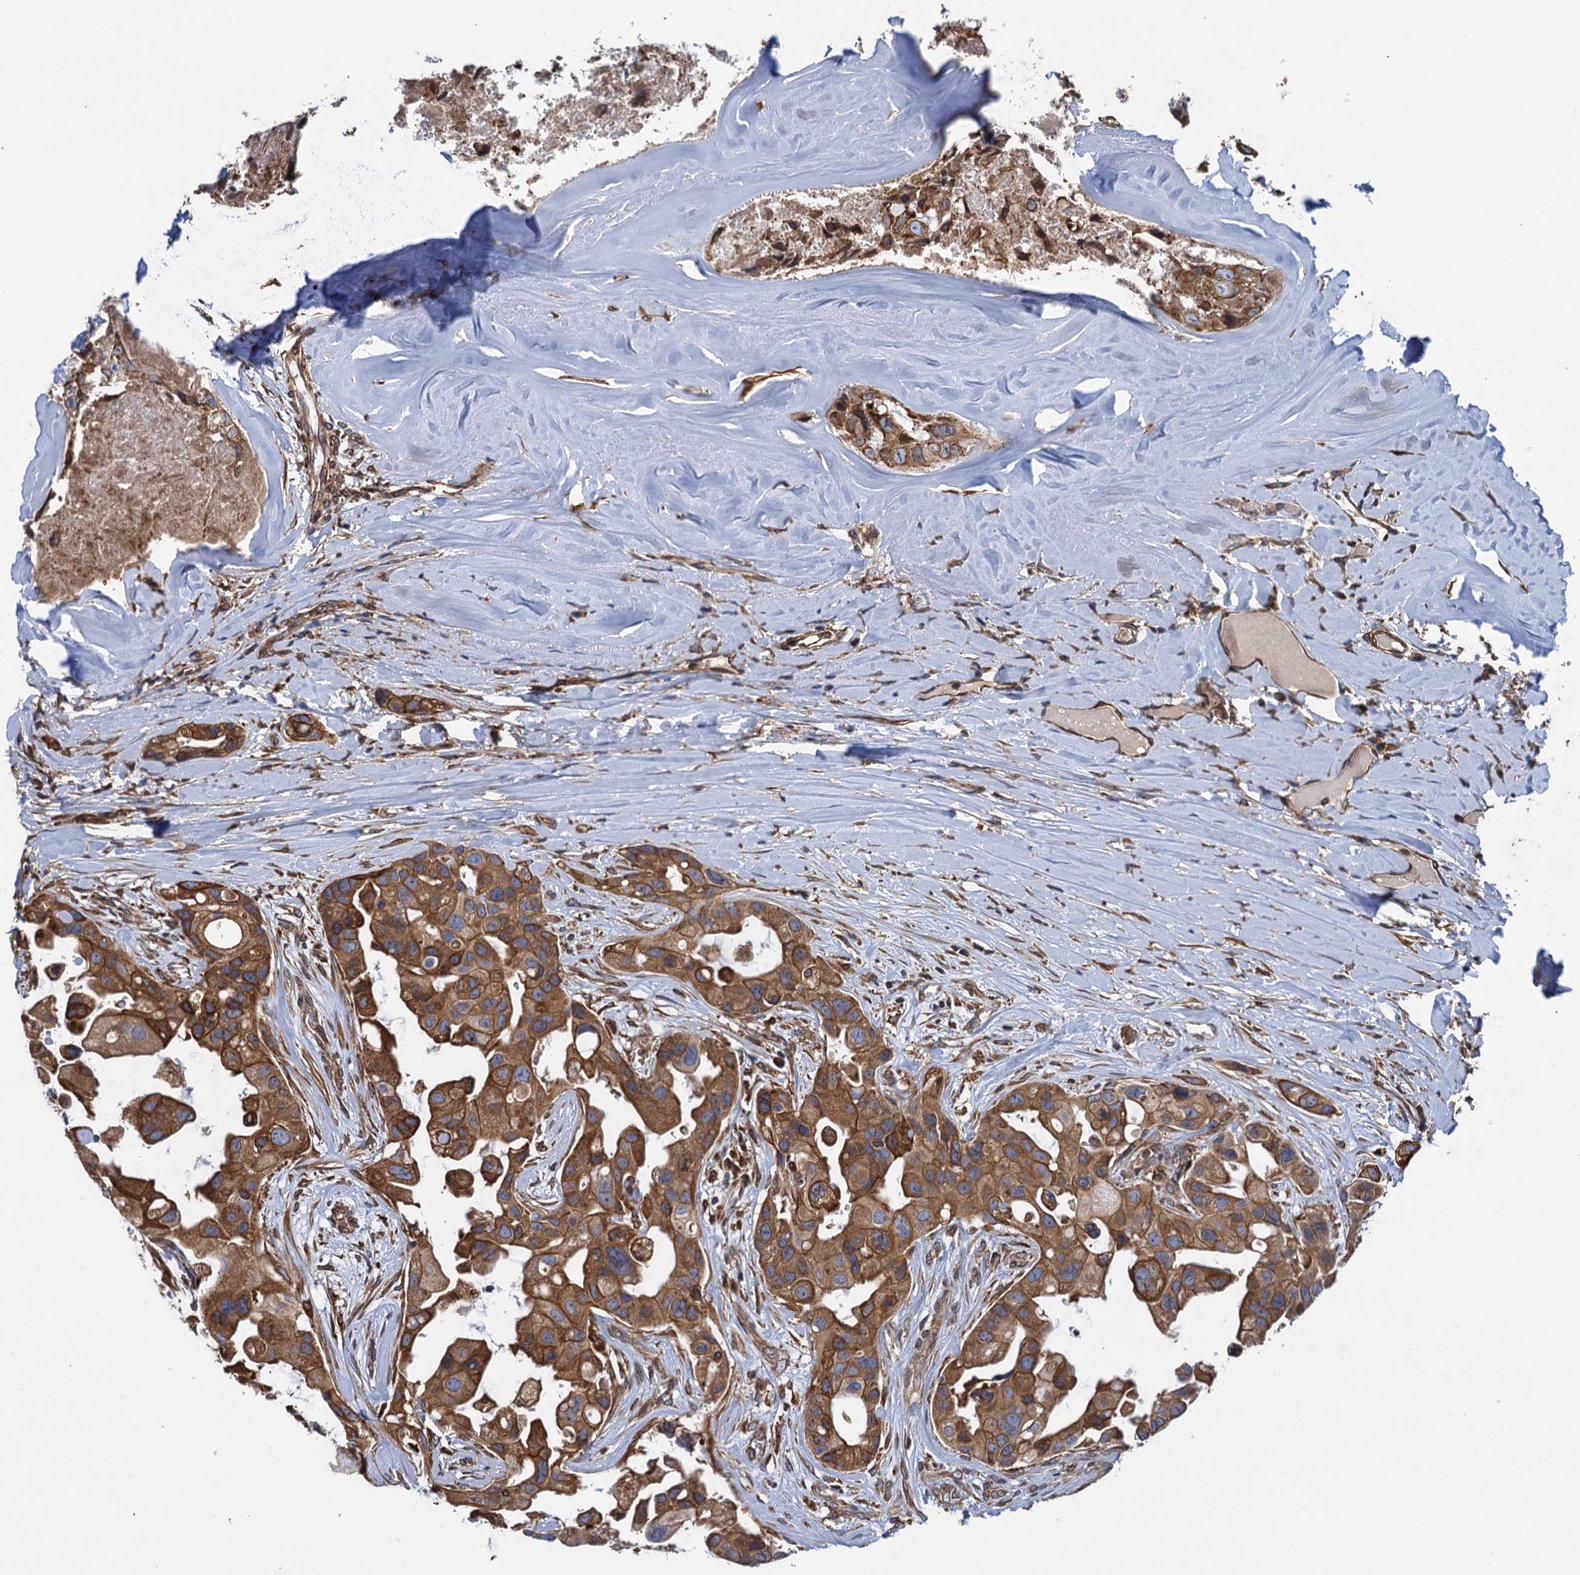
{"staining": {"intensity": "strong", "quantity": ">75%", "location": "cytoplasmic/membranous"}, "tissue": "head and neck cancer", "cell_type": "Tumor cells", "image_type": "cancer", "snomed": [{"axis": "morphology", "description": "Adenocarcinoma, NOS"}, {"axis": "morphology", "description": "Adenocarcinoma, metastatic, NOS"}, {"axis": "topography", "description": "Head-Neck"}], "caption": "Head and neck cancer stained for a protein (brown) demonstrates strong cytoplasmic/membranous positive positivity in approximately >75% of tumor cells.", "gene": "ARMC5", "patient": {"sex": "male", "age": 75}}